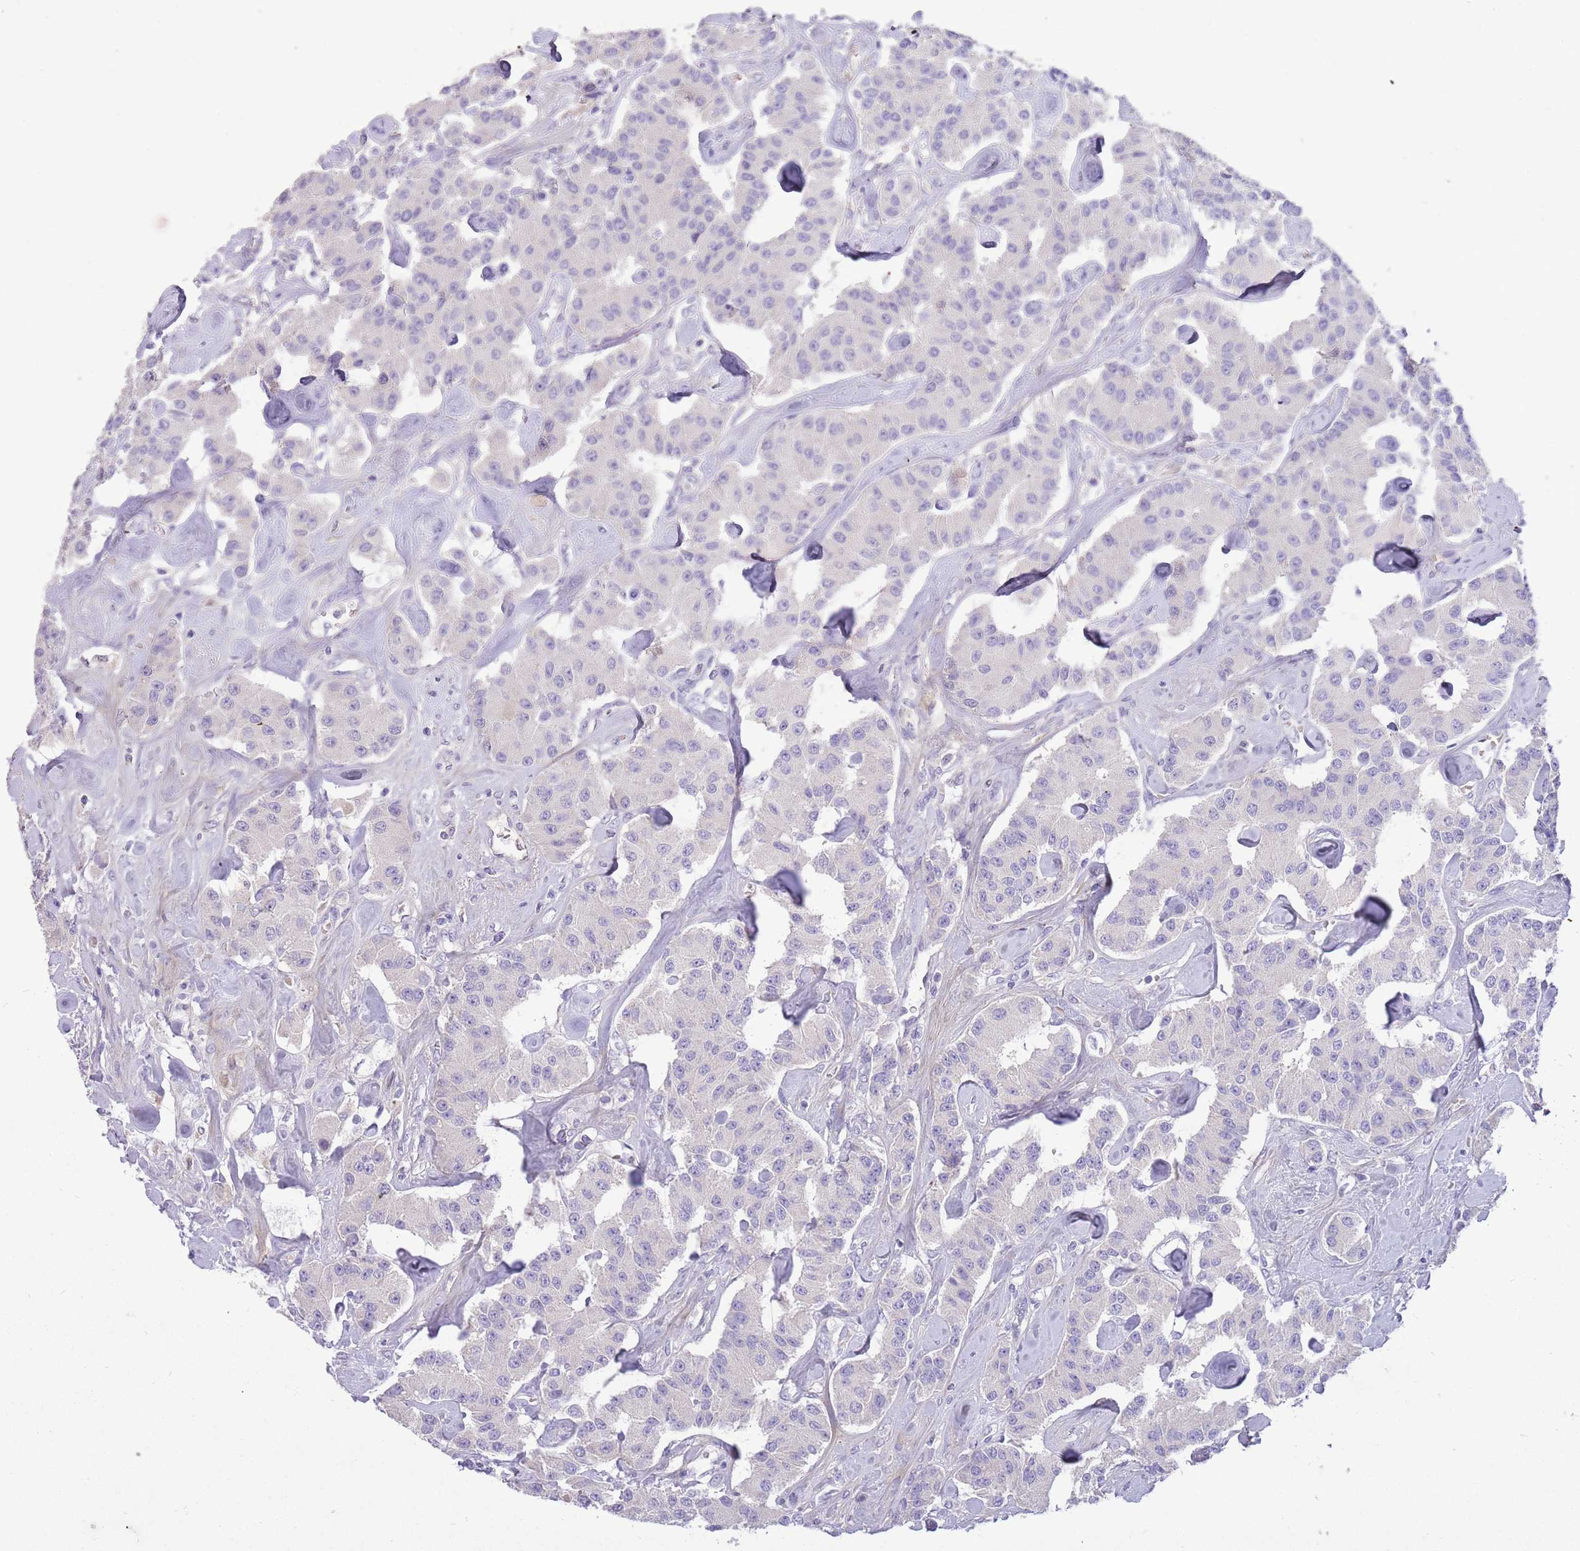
{"staining": {"intensity": "negative", "quantity": "none", "location": "none"}, "tissue": "carcinoid", "cell_type": "Tumor cells", "image_type": "cancer", "snomed": [{"axis": "morphology", "description": "Carcinoid, malignant, NOS"}, {"axis": "topography", "description": "Pancreas"}], "caption": "A micrograph of human carcinoid (malignant) is negative for staining in tumor cells.", "gene": "SFTPA1", "patient": {"sex": "male", "age": 41}}